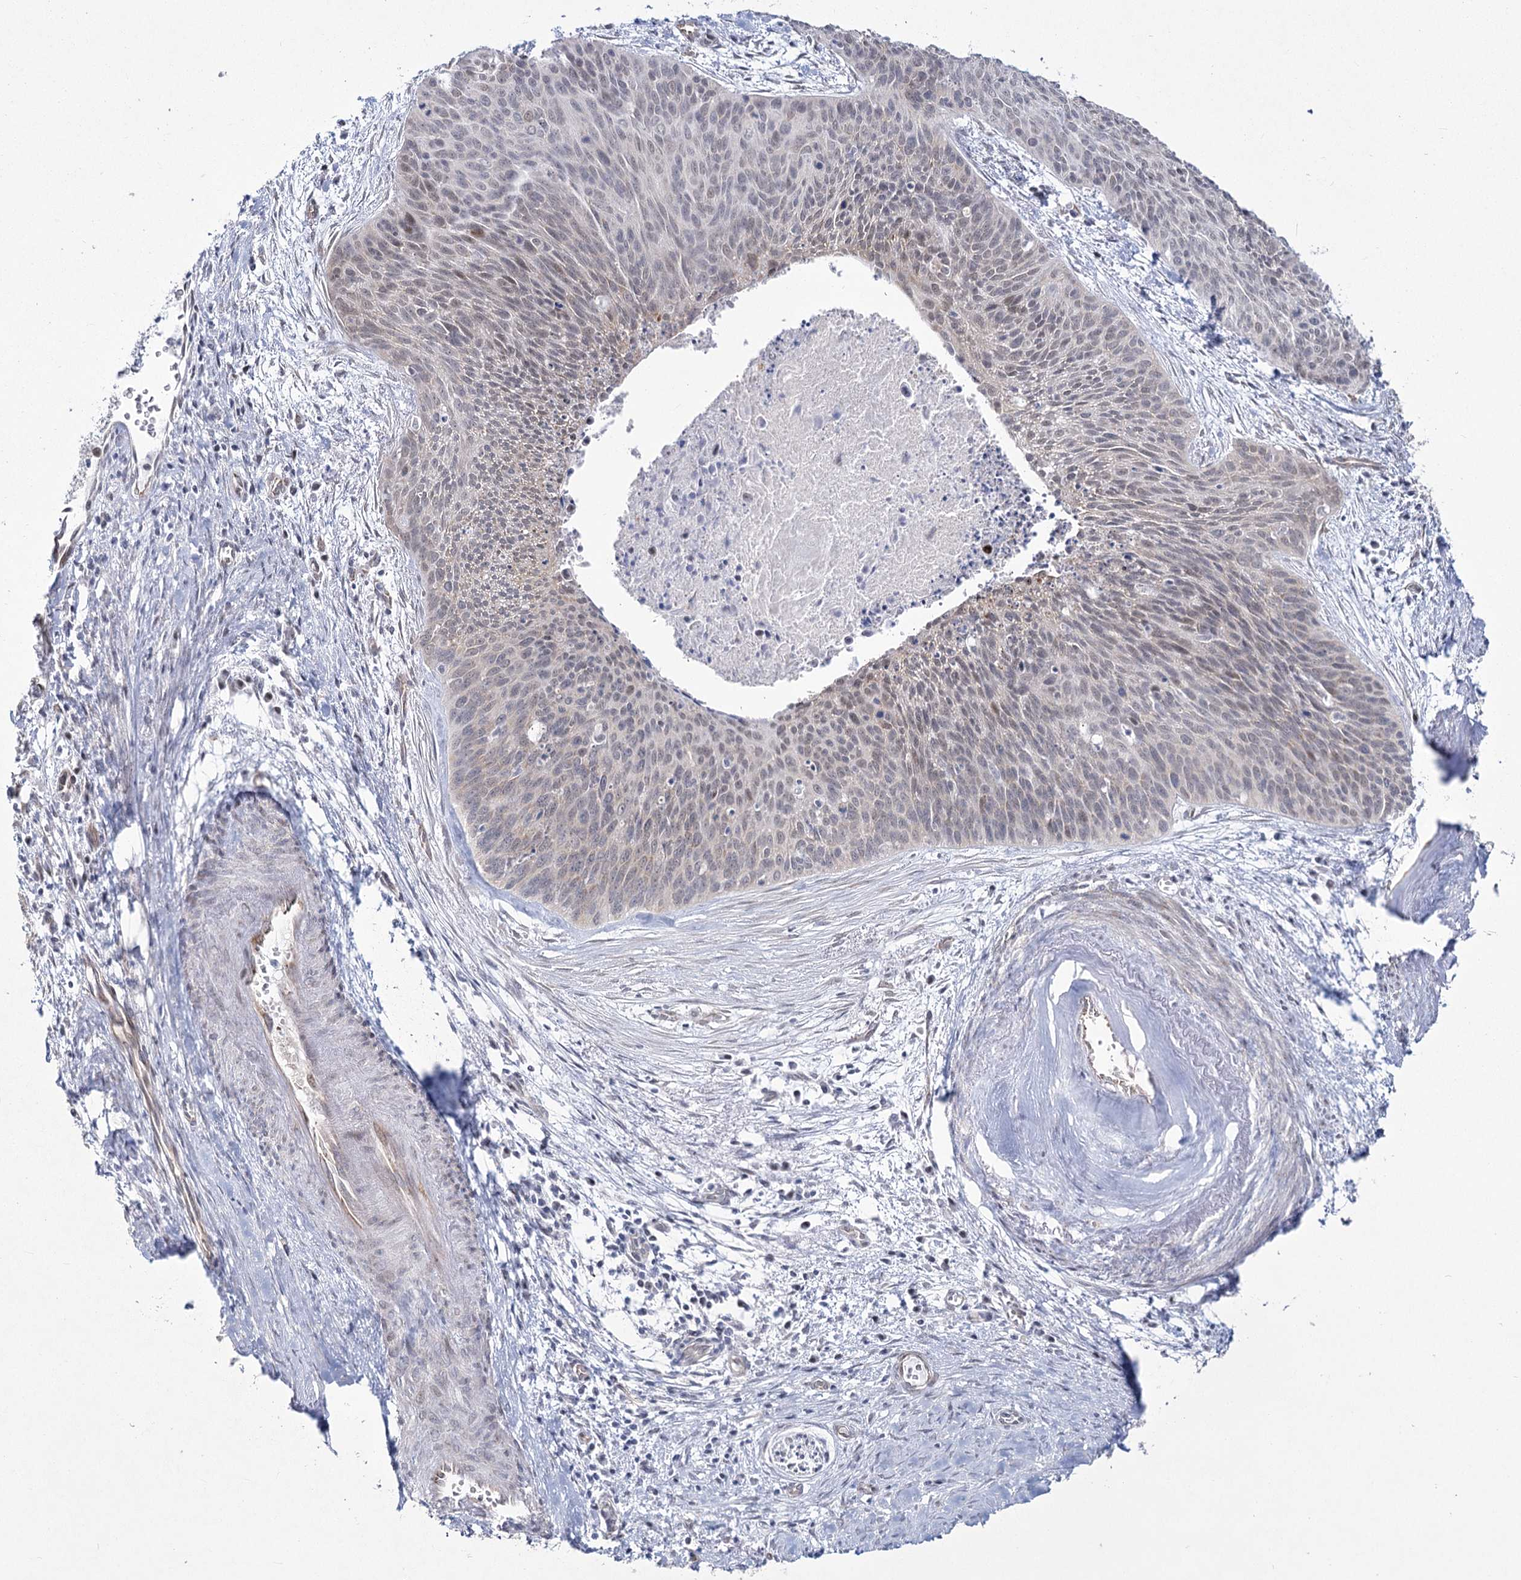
{"staining": {"intensity": "weak", "quantity": "25%-75%", "location": "nuclear"}, "tissue": "cervical cancer", "cell_type": "Tumor cells", "image_type": "cancer", "snomed": [{"axis": "morphology", "description": "Squamous cell carcinoma, NOS"}, {"axis": "topography", "description": "Cervix"}], "caption": "Human cervical cancer stained for a protein (brown) demonstrates weak nuclear positive staining in about 25%-75% of tumor cells.", "gene": "YBX3", "patient": {"sex": "female", "age": 55}}